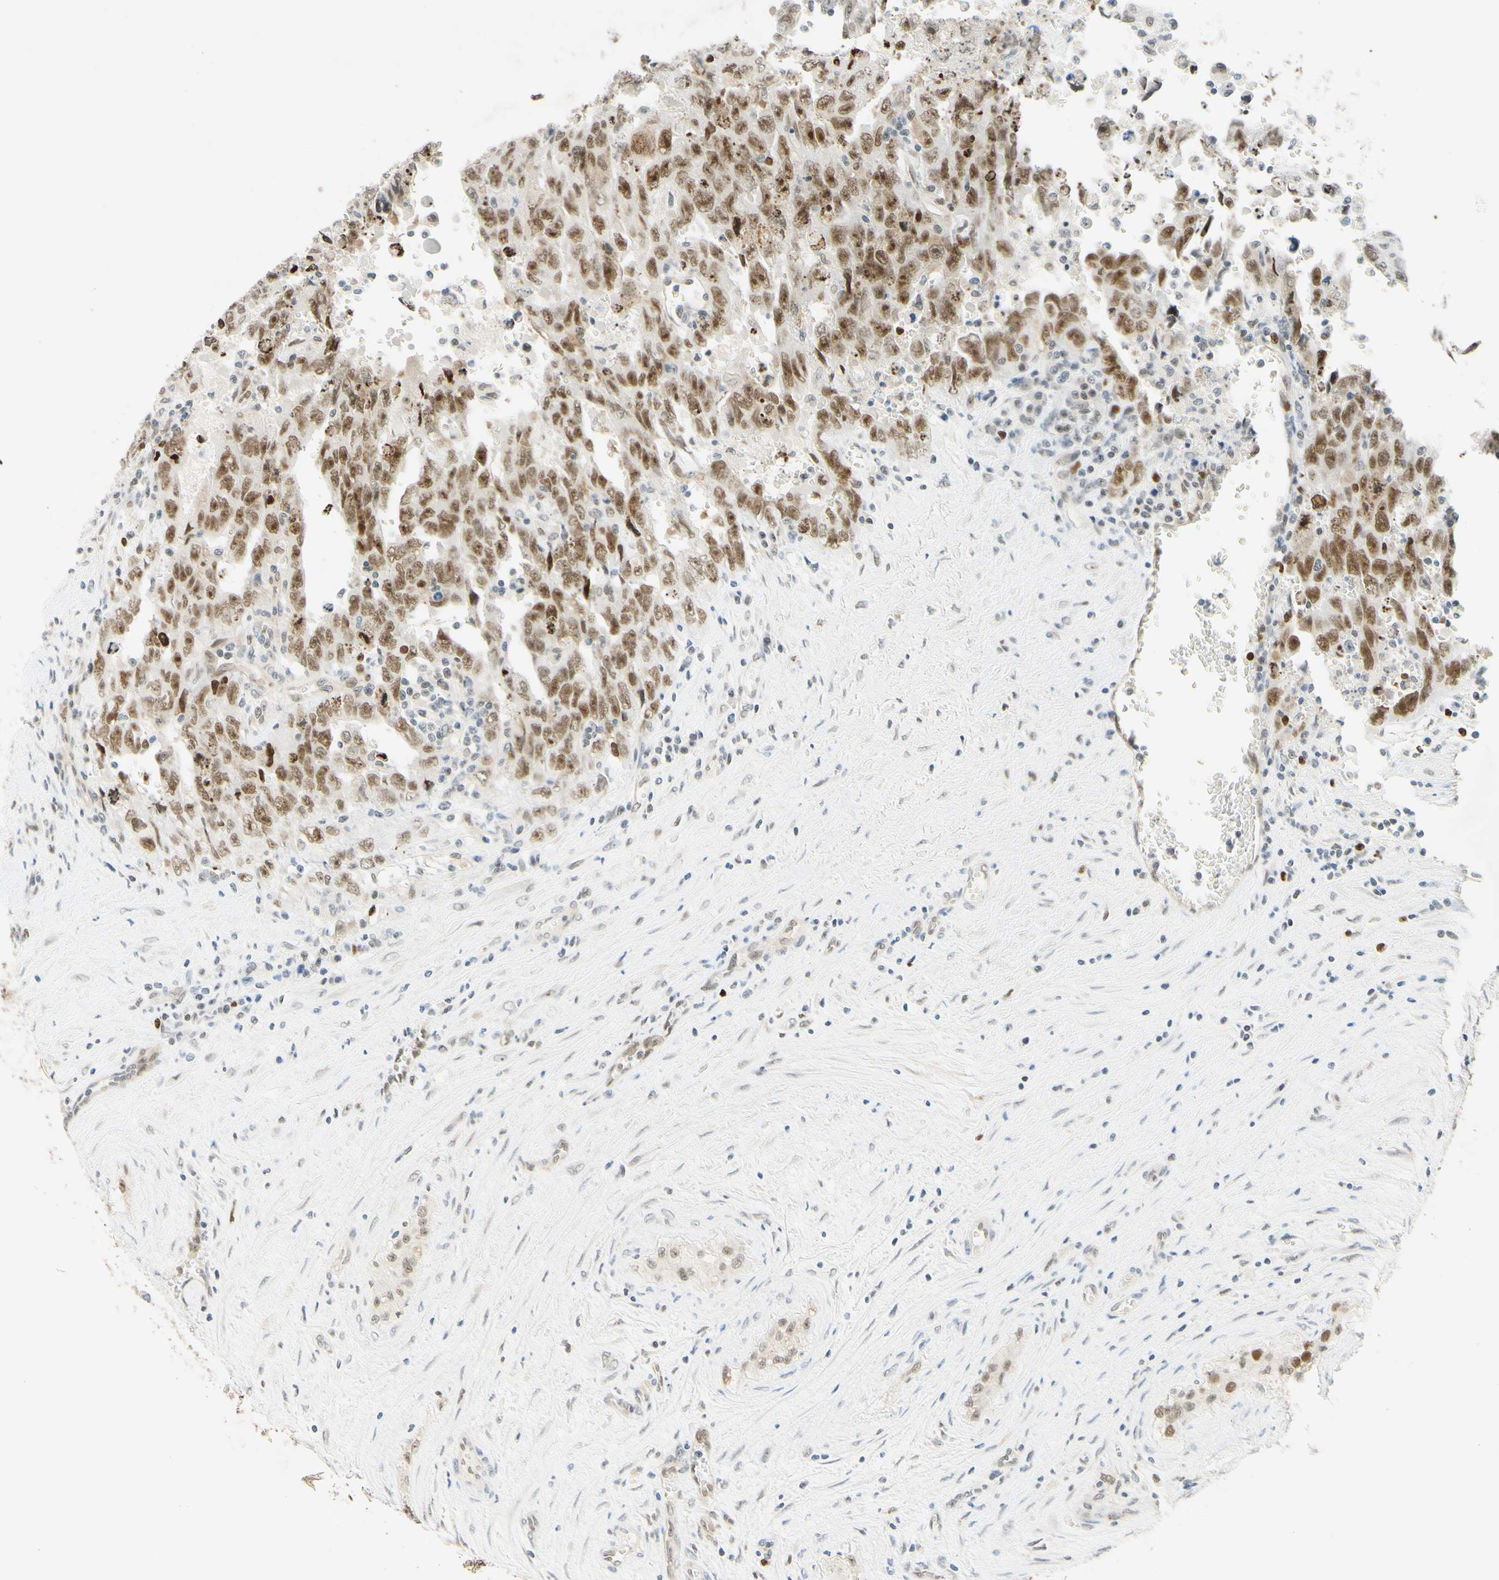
{"staining": {"intensity": "moderate", "quantity": ">75%", "location": "nuclear"}, "tissue": "testis cancer", "cell_type": "Tumor cells", "image_type": "cancer", "snomed": [{"axis": "morphology", "description": "Carcinoma, Embryonal, NOS"}, {"axis": "topography", "description": "Testis"}], "caption": "Protein staining of testis cancer tissue demonstrates moderate nuclear positivity in approximately >75% of tumor cells. Ihc stains the protein in brown and the nuclei are stained blue.", "gene": "POLB", "patient": {"sex": "male", "age": 28}}